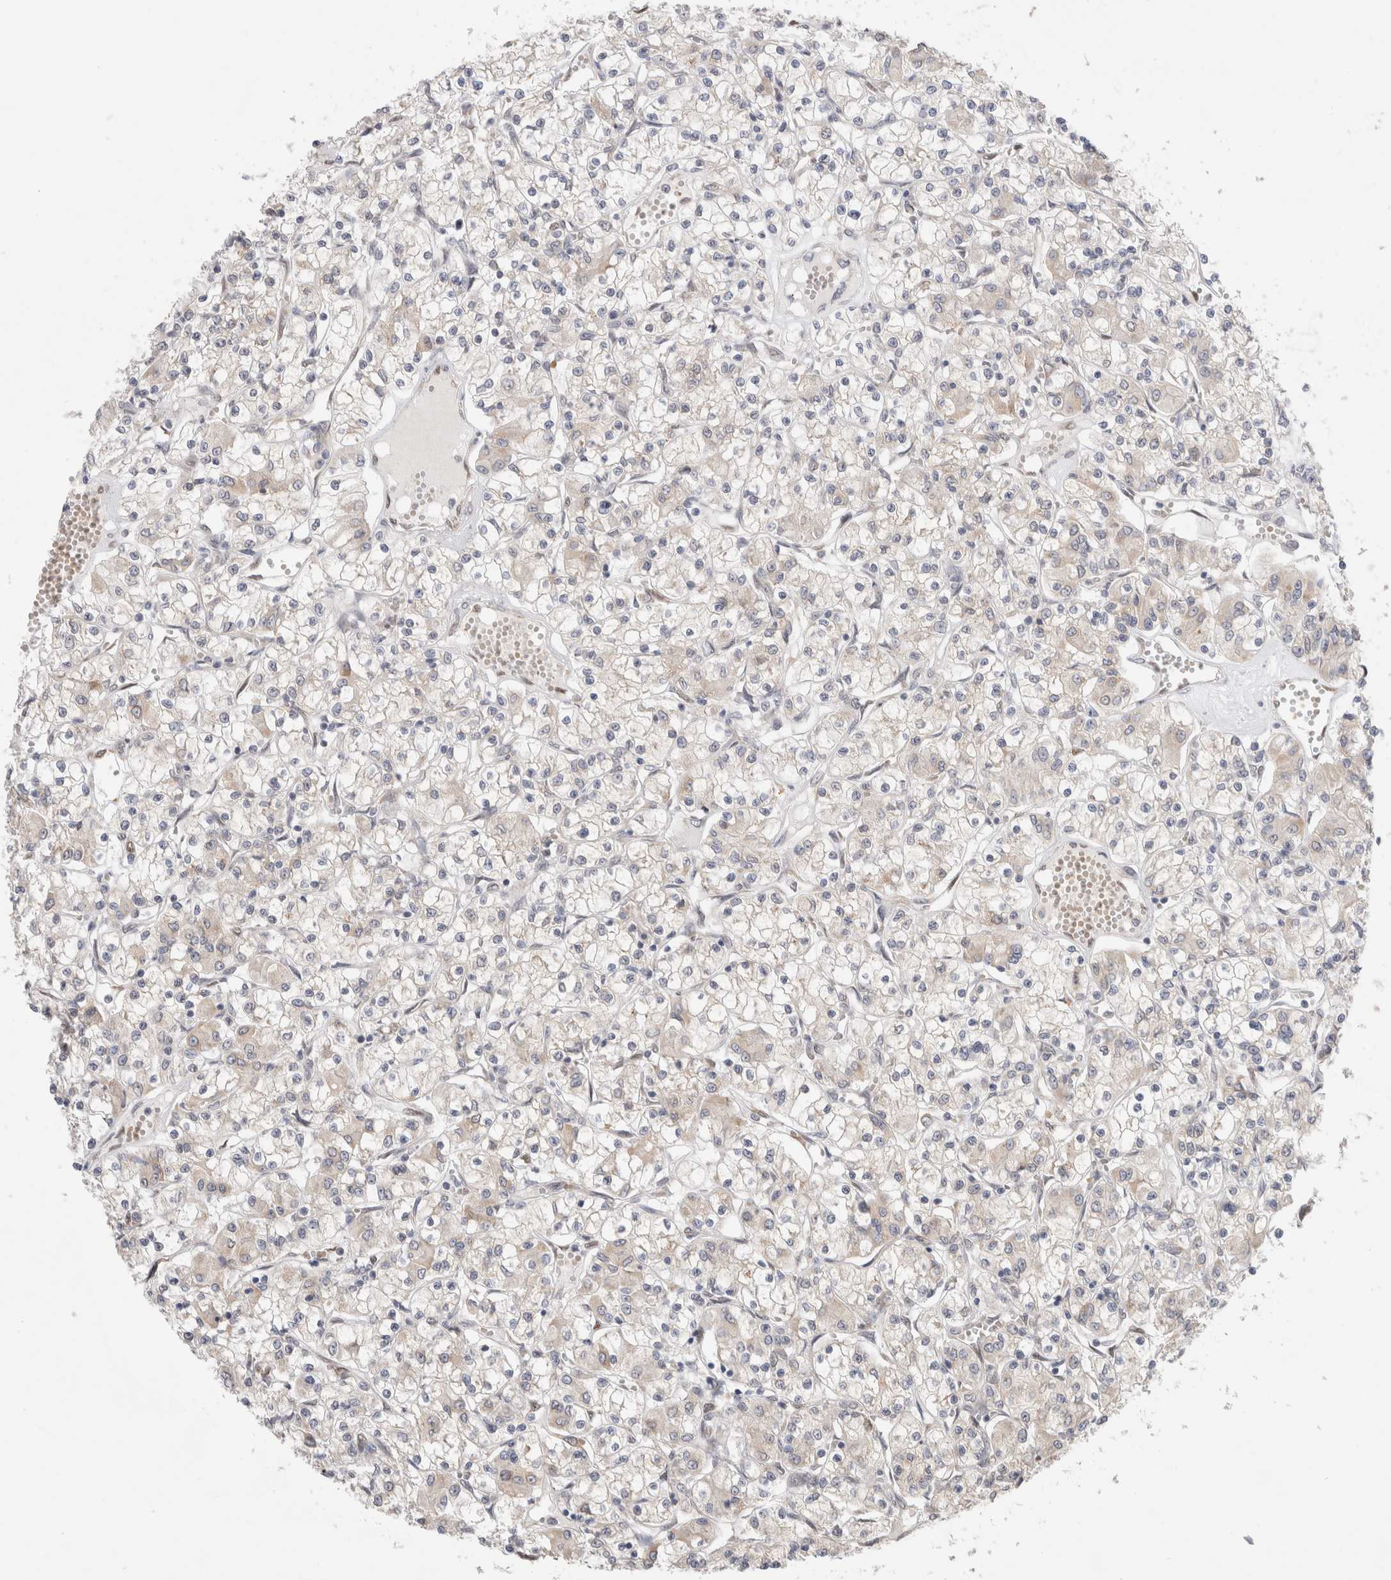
{"staining": {"intensity": "negative", "quantity": "none", "location": "none"}, "tissue": "renal cancer", "cell_type": "Tumor cells", "image_type": "cancer", "snomed": [{"axis": "morphology", "description": "Adenocarcinoma, NOS"}, {"axis": "topography", "description": "Kidney"}], "caption": "Immunohistochemistry (IHC) of human adenocarcinoma (renal) demonstrates no expression in tumor cells.", "gene": "NDOR1", "patient": {"sex": "female", "age": 59}}